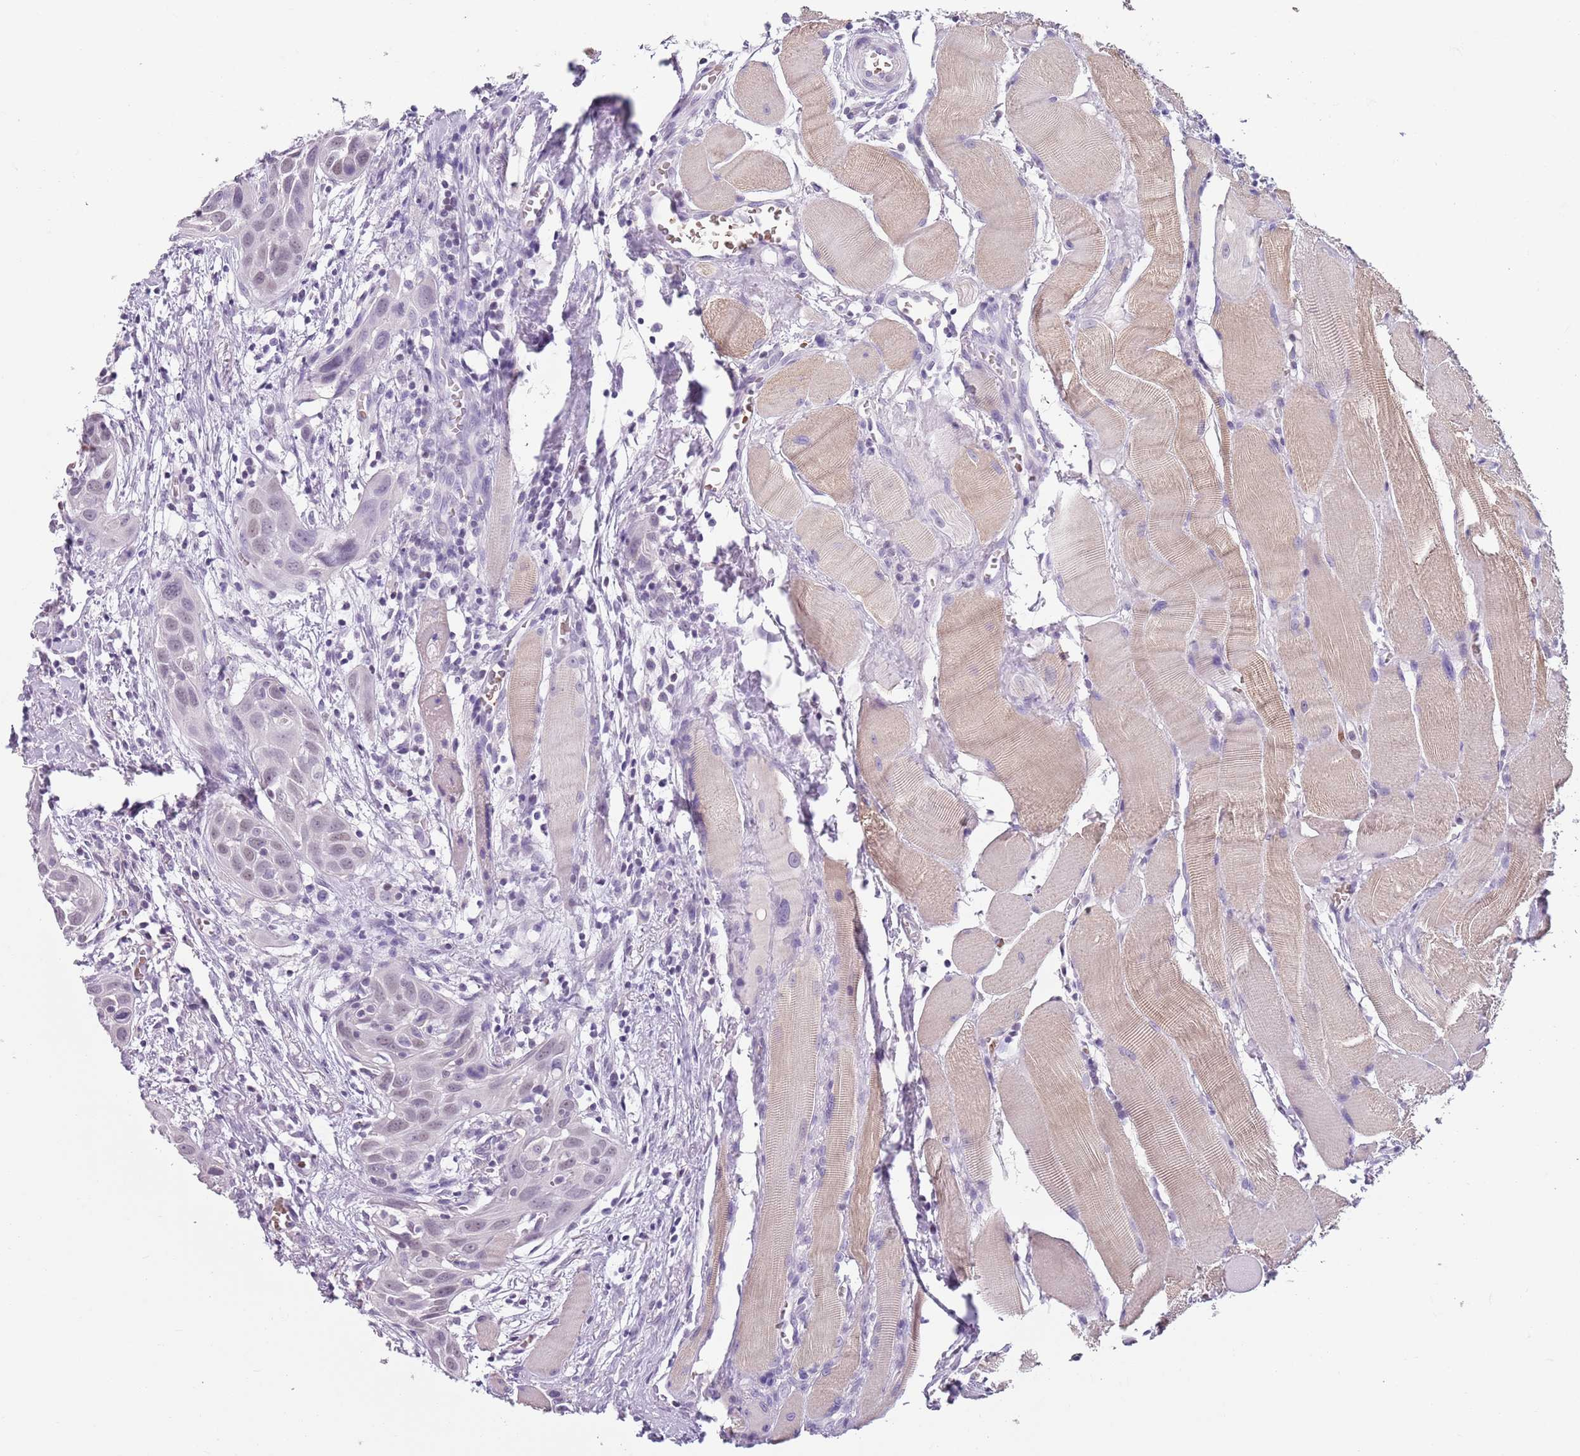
{"staining": {"intensity": "weak", "quantity": "<25%", "location": "nuclear"}, "tissue": "head and neck cancer", "cell_type": "Tumor cells", "image_type": "cancer", "snomed": [{"axis": "morphology", "description": "Squamous cell carcinoma, NOS"}, {"axis": "topography", "description": "Oral tissue"}, {"axis": "topography", "description": "Head-Neck"}], "caption": "High power microscopy image of an immunohistochemistry (IHC) photomicrograph of head and neck cancer (squamous cell carcinoma), revealing no significant positivity in tumor cells. The staining was performed using DAB (3,3'-diaminobenzidine) to visualize the protein expression in brown, while the nuclei were stained in blue with hematoxylin (Magnification: 20x).", "gene": "SPESP1", "patient": {"sex": "female", "age": 50}}